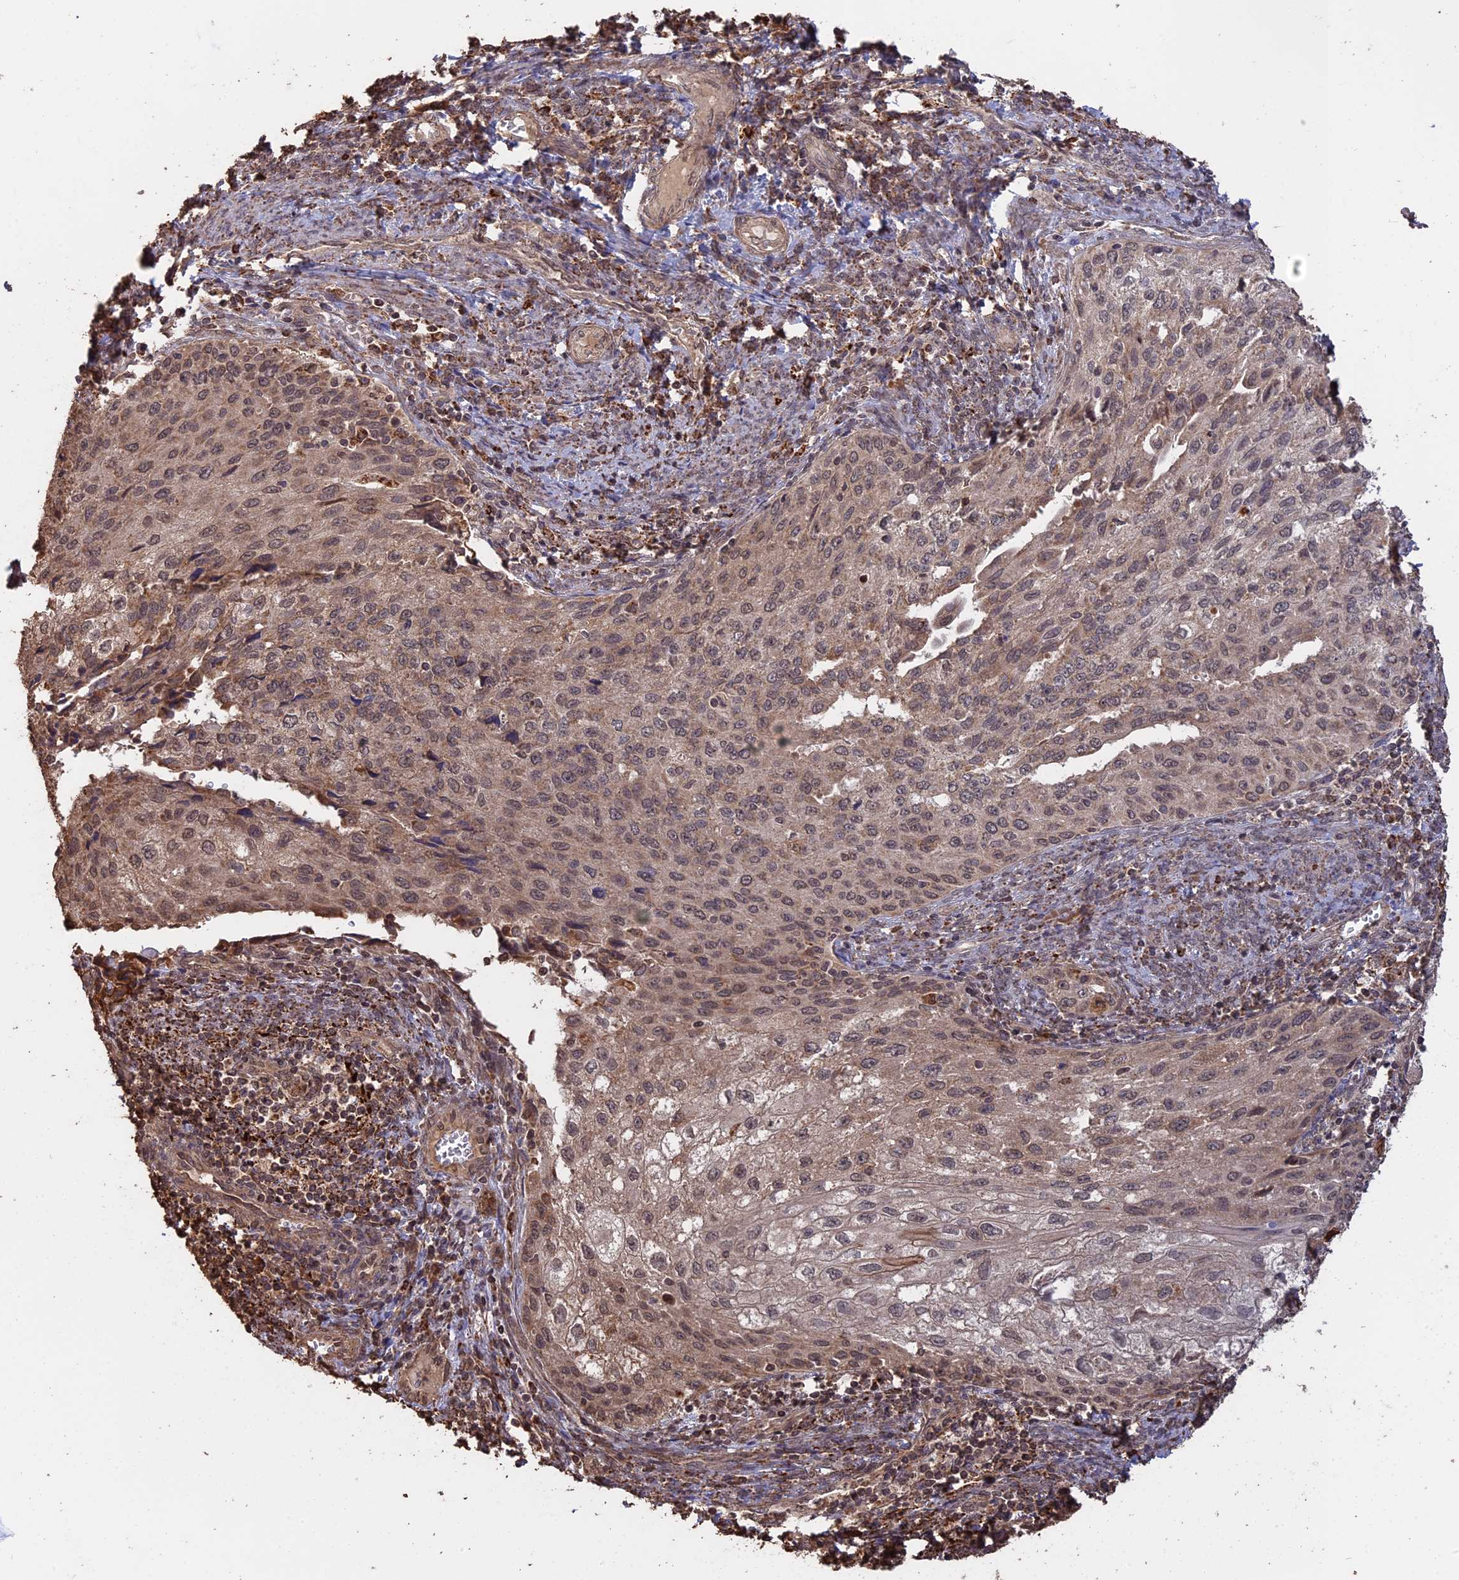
{"staining": {"intensity": "moderate", "quantity": ">75%", "location": "cytoplasmic/membranous,nuclear"}, "tissue": "cervical cancer", "cell_type": "Tumor cells", "image_type": "cancer", "snomed": [{"axis": "morphology", "description": "Squamous cell carcinoma, NOS"}, {"axis": "topography", "description": "Cervix"}], "caption": "Immunohistochemical staining of human cervical cancer demonstrates medium levels of moderate cytoplasmic/membranous and nuclear positivity in approximately >75% of tumor cells.", "gene": "FAM210B", "patient": {"sex": "female", "age": 67}}